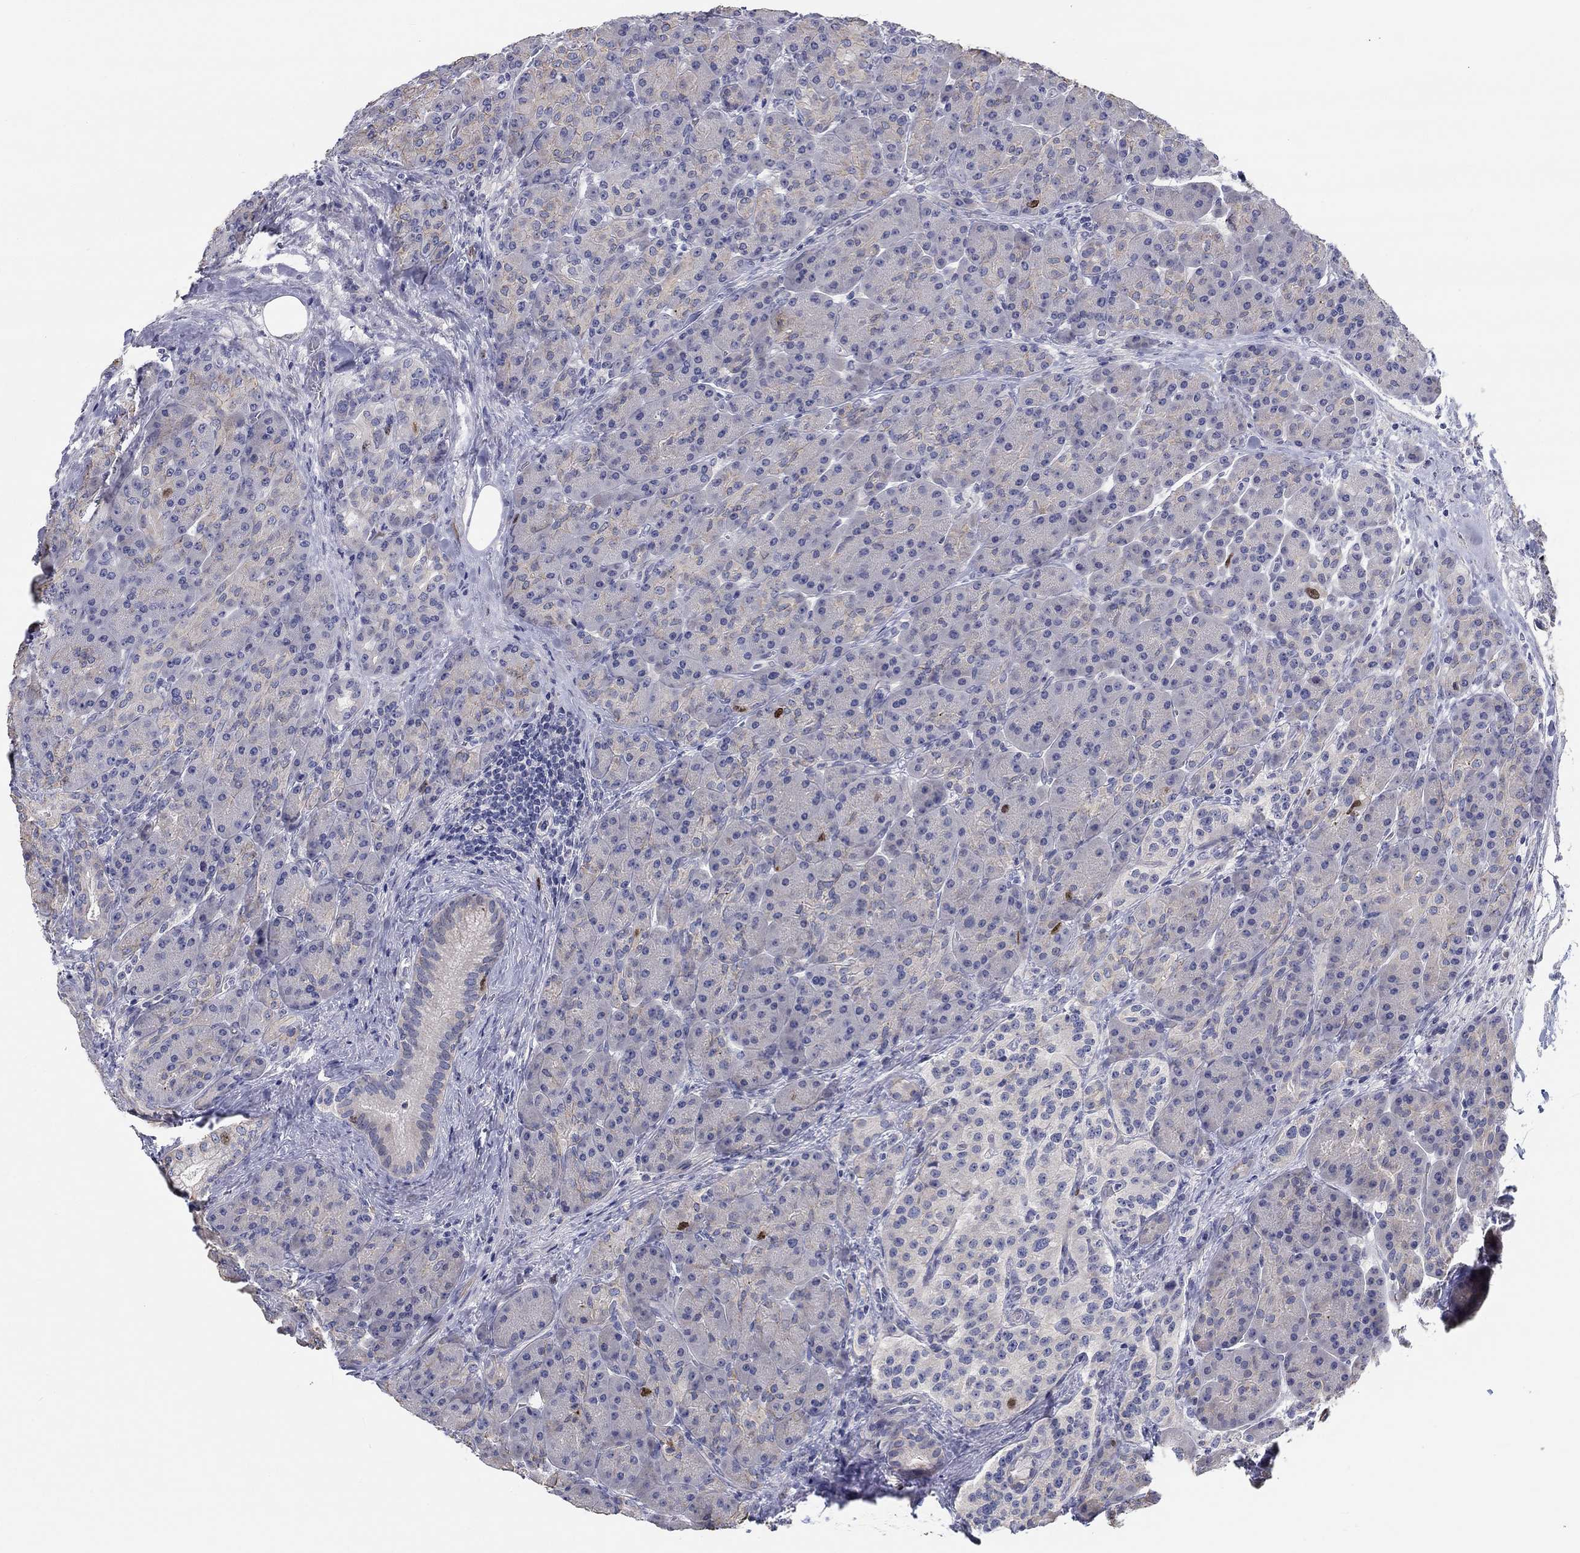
{"staining": {"intensity": "strong", "quantity": "<25%", "location": "nuclear"}, "tissue": "pancreas", "cell_type": "Exocrine glandular cells", "image_type": "normal", "snomed": [{"axis": "morphology", "description": "Normal tissue, NOS"}, {"axis": "topography", "description": "Pancreas"}], "caption": "IHC of unremarkable pancreas reveals medium levels of strong nuclear positivity in approximately <25% of exocrine glandular cells. (brown staining indicates protein expression, while blue staining denotes nuclei).", "gene": "PRC1", "patient": {"sex": "male", "age": 70}}